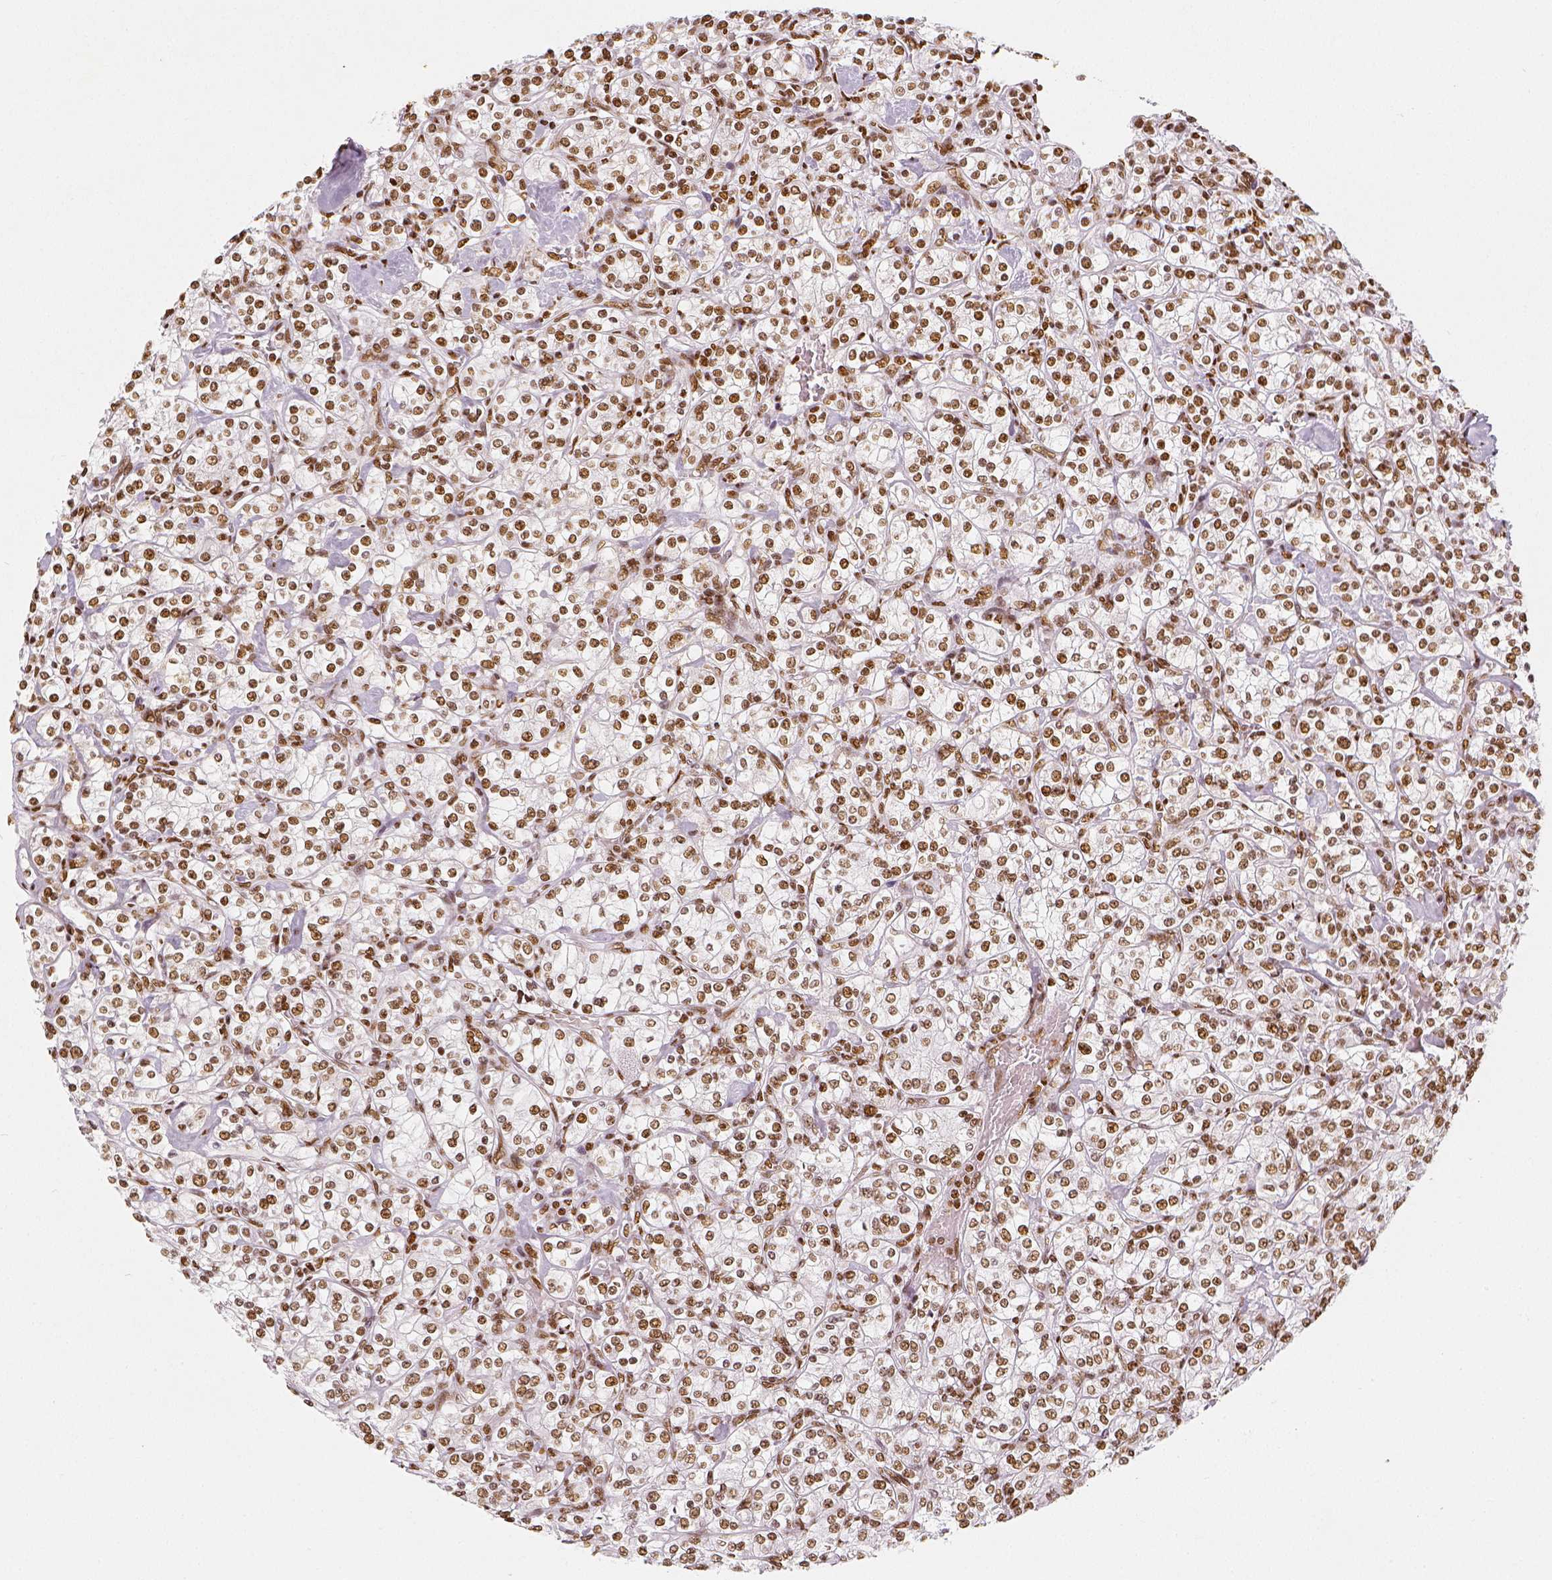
{"staining": {"intensity": "moderate", "quantity": ">75%", "location": "nuclear"}, "tissue": "renal cancer", "cell_type": "Tumor cells", "image_type": "cancer", "snomed": [{"axis": "morphology", "description": "Adenocarcinoma, NOS"}, {"axis": "topography", "description": "Kidney"}], "caption": "Renal cancer stained with immunohistochemistry reveals moderate nuclear expression in approximately >75% of tumor cells.", "gene": "KDM5B", "patient": {"sex": "male", "age": 77}}